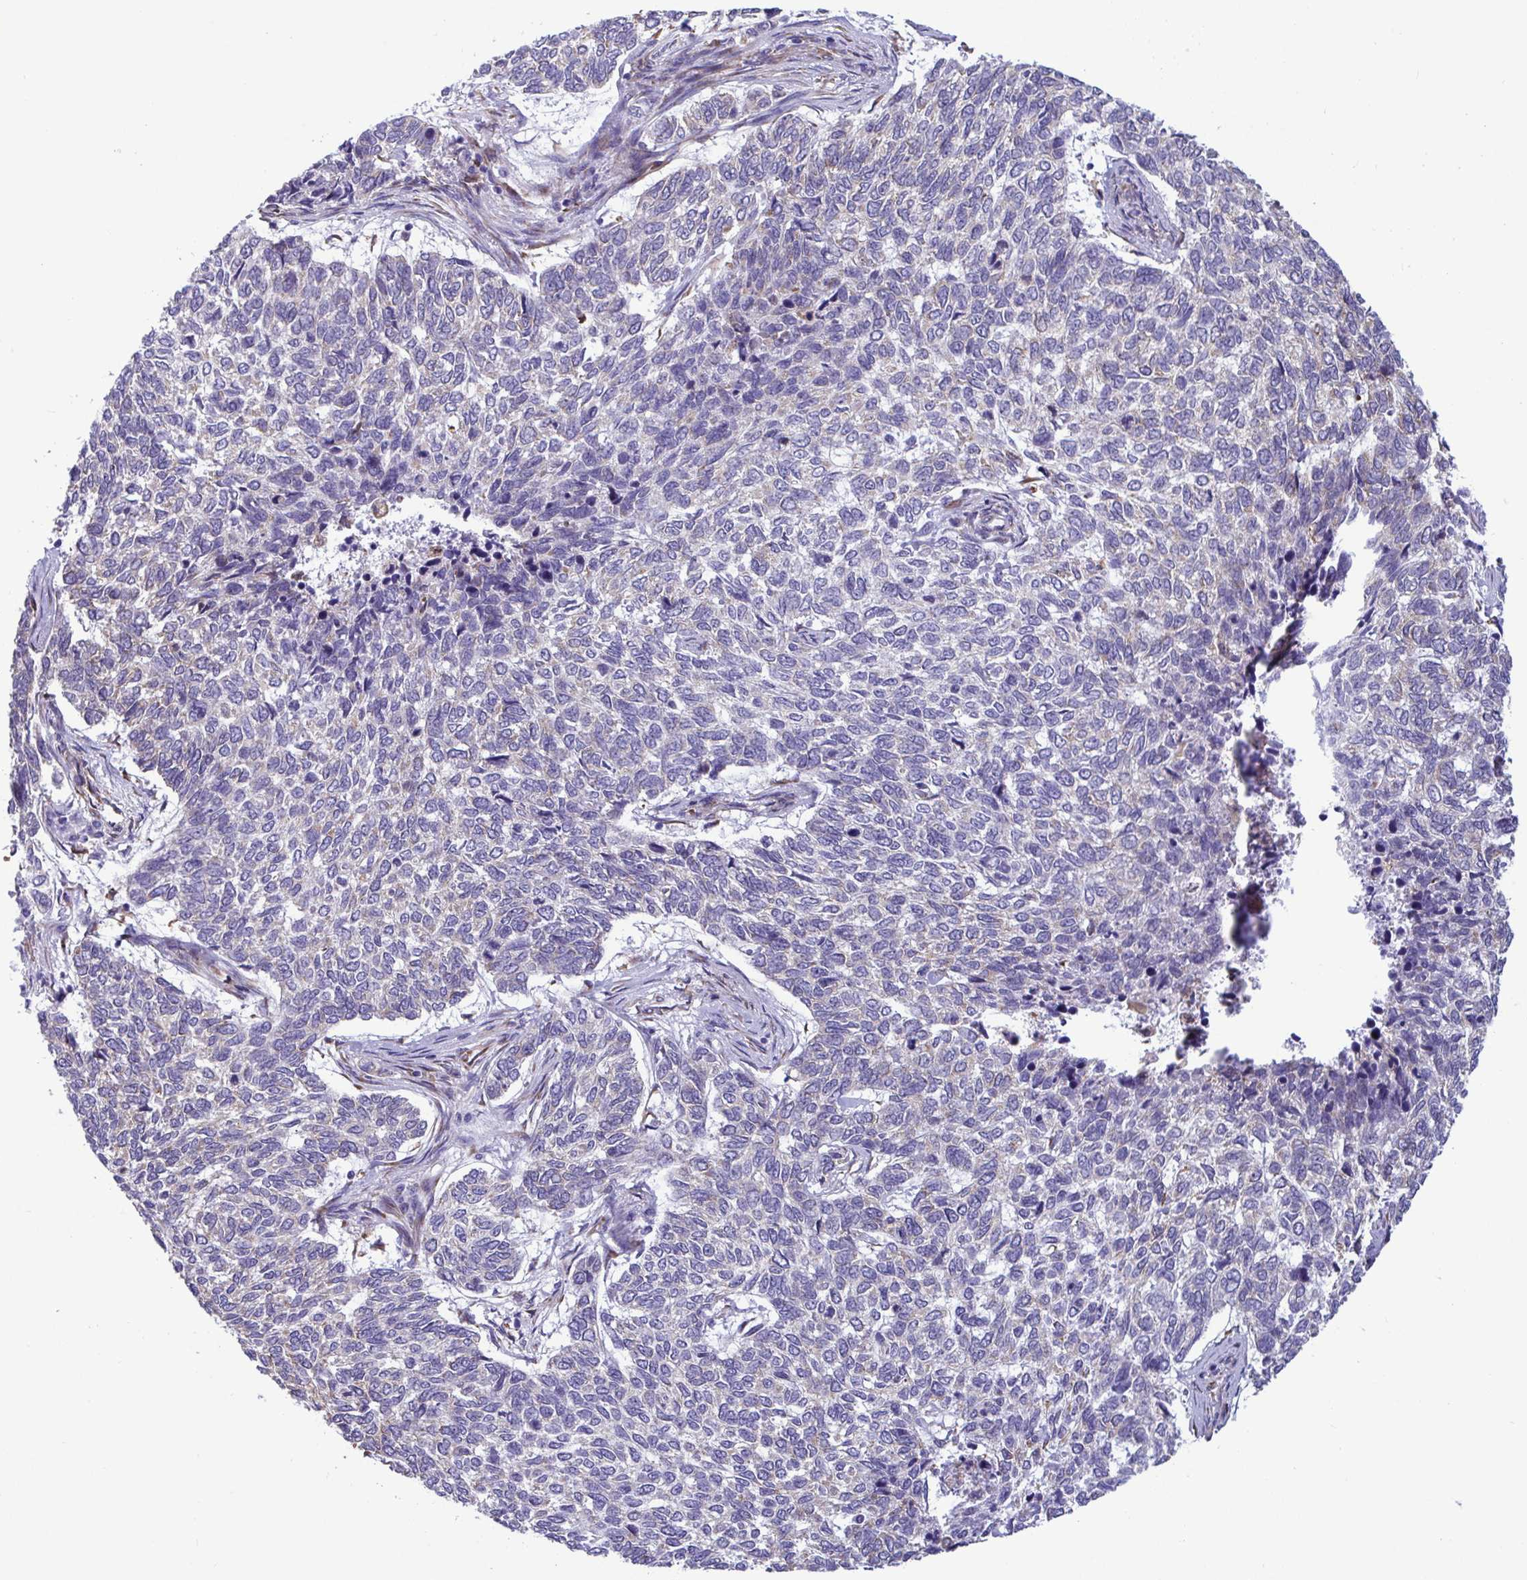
{"staining": {"intensity": "negative", "quantity": "none", "location": "none"}, "tissue": "skin cancer", "cell_type": "Tumor cells", "image_type": "cancer", "snomed": [{"axis": "morphology", "description": "Basal cell carcinoma"}, {"axis": "topography", "description": "Skin"}], "caption": "Immunohistochemistry image of human skin cancer (basal cell carcinoma) stained for a protein (brown), which reveals no expression in tumor cells.", "gene": "ASPH", "patient": {"sex": "female", "age": 65}}